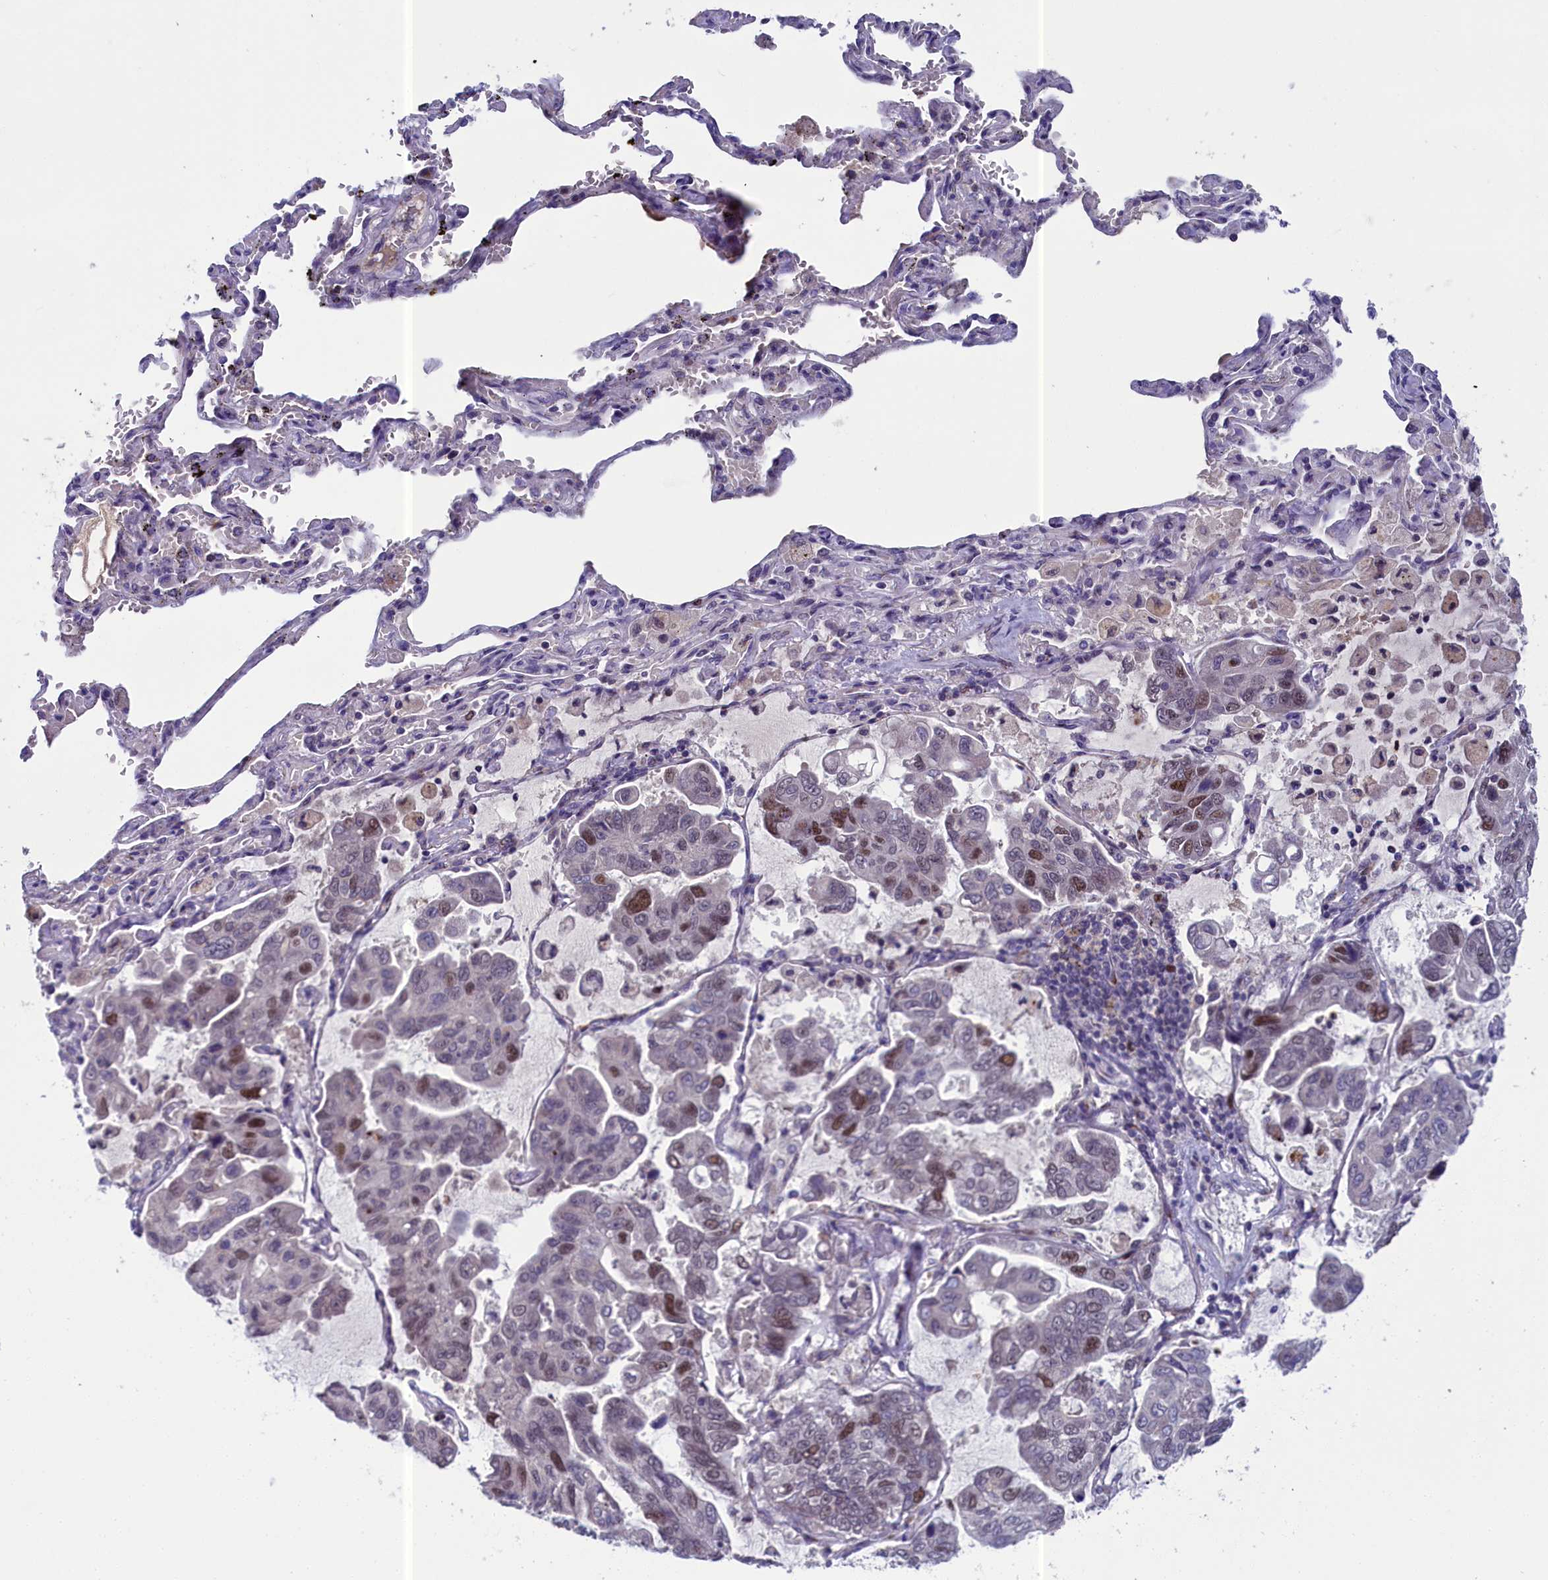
{"staining": {"intensity": "moderate", "quantity": "<25%", "location": "nuclear"}, "tissue": "lung cancer", "cell_type": "Tumor cells", "image_type": "cancer", "snomed": [{"axis": "morphology", "description": "Adenocarcinoma, NOS"}, {"axis": "topography", "description": "Lung"}], "caption": "This is a histology image of immunohistochemistry (IHC) staining of lung cancer (adenocarcinoma), which shows moderate positivity in the nuclear of tumor cells.", "gene": "LIG1", "patient": {"sex": "male", "age": 64}}